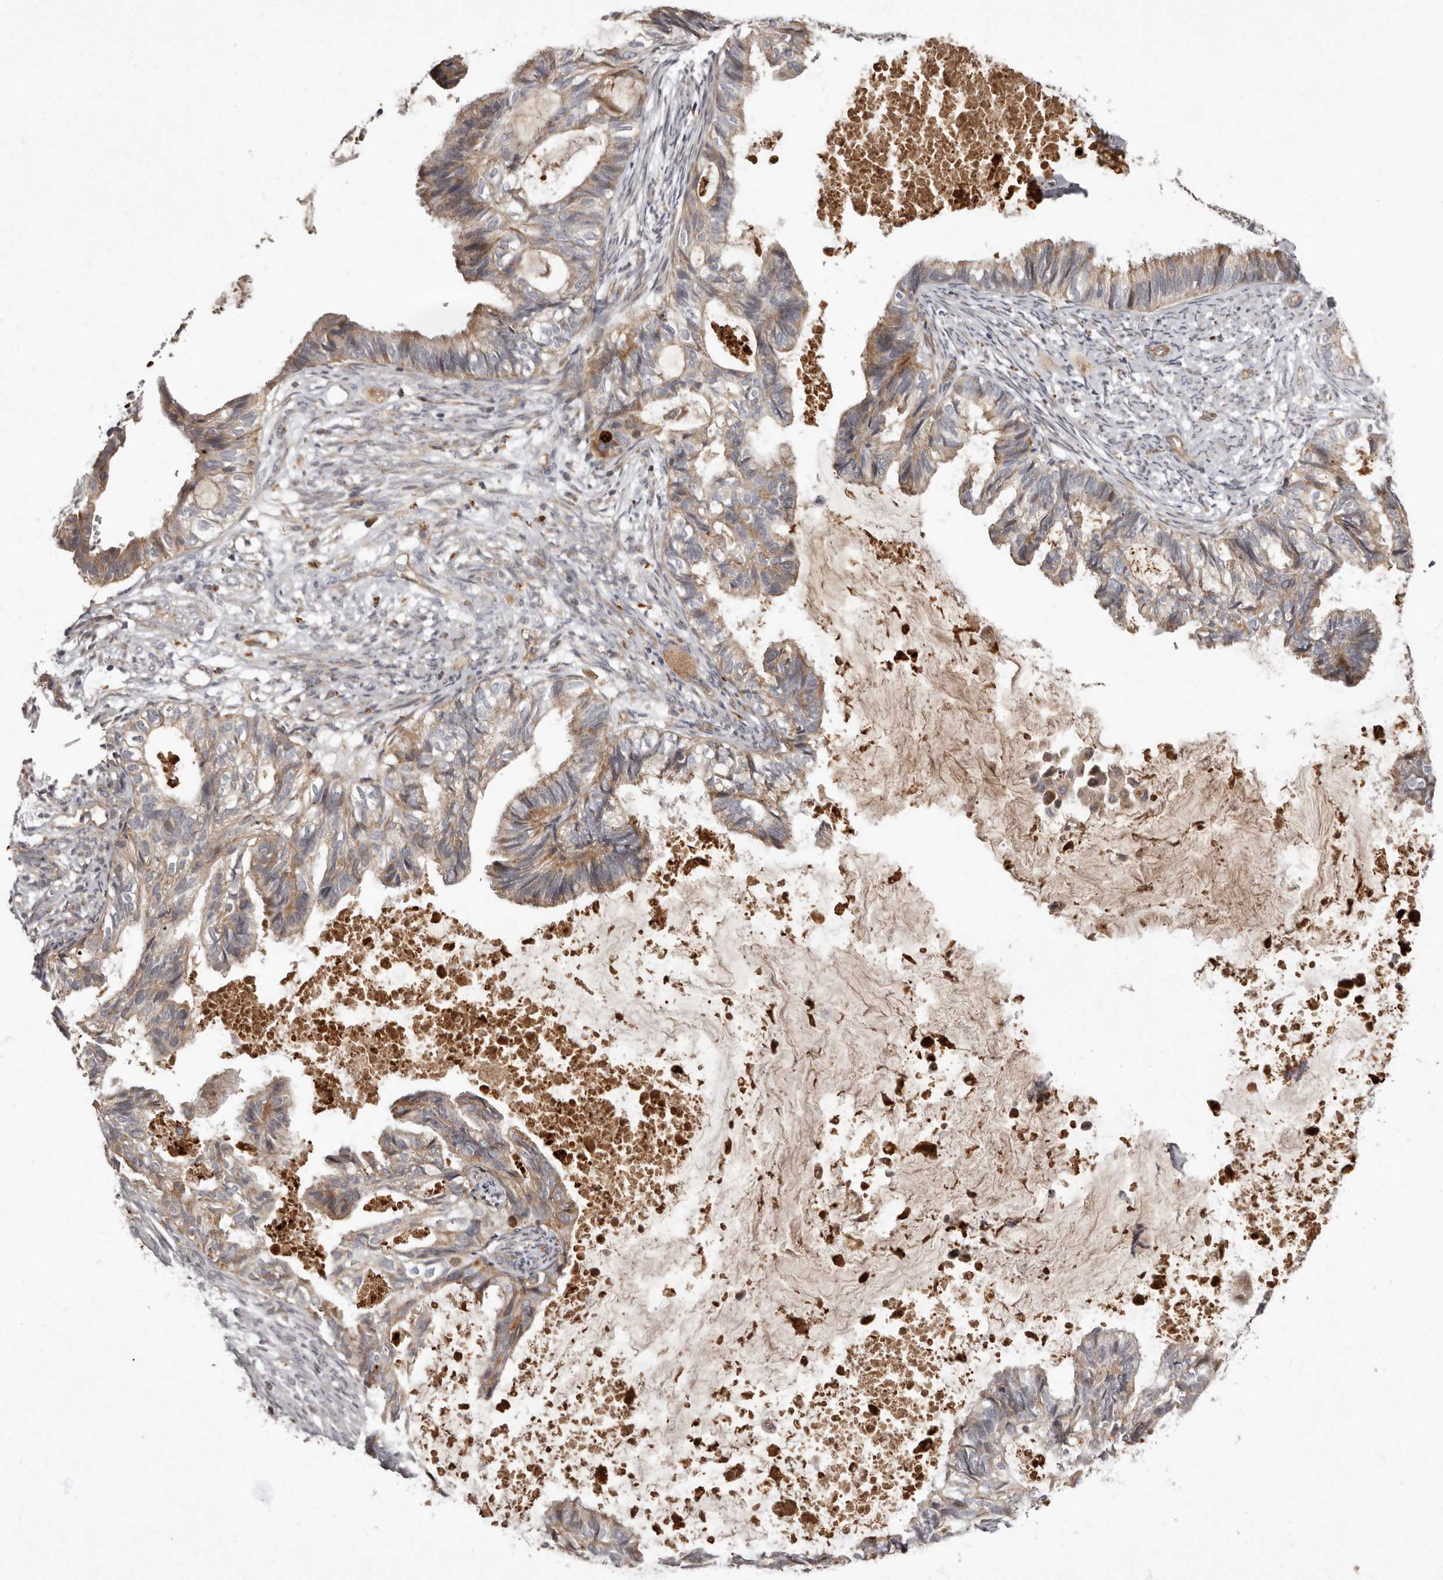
{"staining": {"intensity": "moderate", "quantity": "25%-75%", "location": "cytoplasmic/membranous"}, "tissue": "cervical cancer", "cell_type": "Tumor cells", "image_type": "cancer", "snomed": [{"axis": "morphology", "description": "Normal tissue, NOS"}, {"axis": "morphology", "description": "Adenocarcinoma, NOS"}, {"axis": "topography", "description": "Cervix"}, {"axis": "topography", "description": "Endometrium"}], "caption": "A photomicrograph of human adenocarcinoma (cervical) stained for a protein demonstrates moderate cytoplasmic/membranous brown staining in tumor cells.", "gene": "ADCY2", "patient": {"sex": "female", "age": 86}}